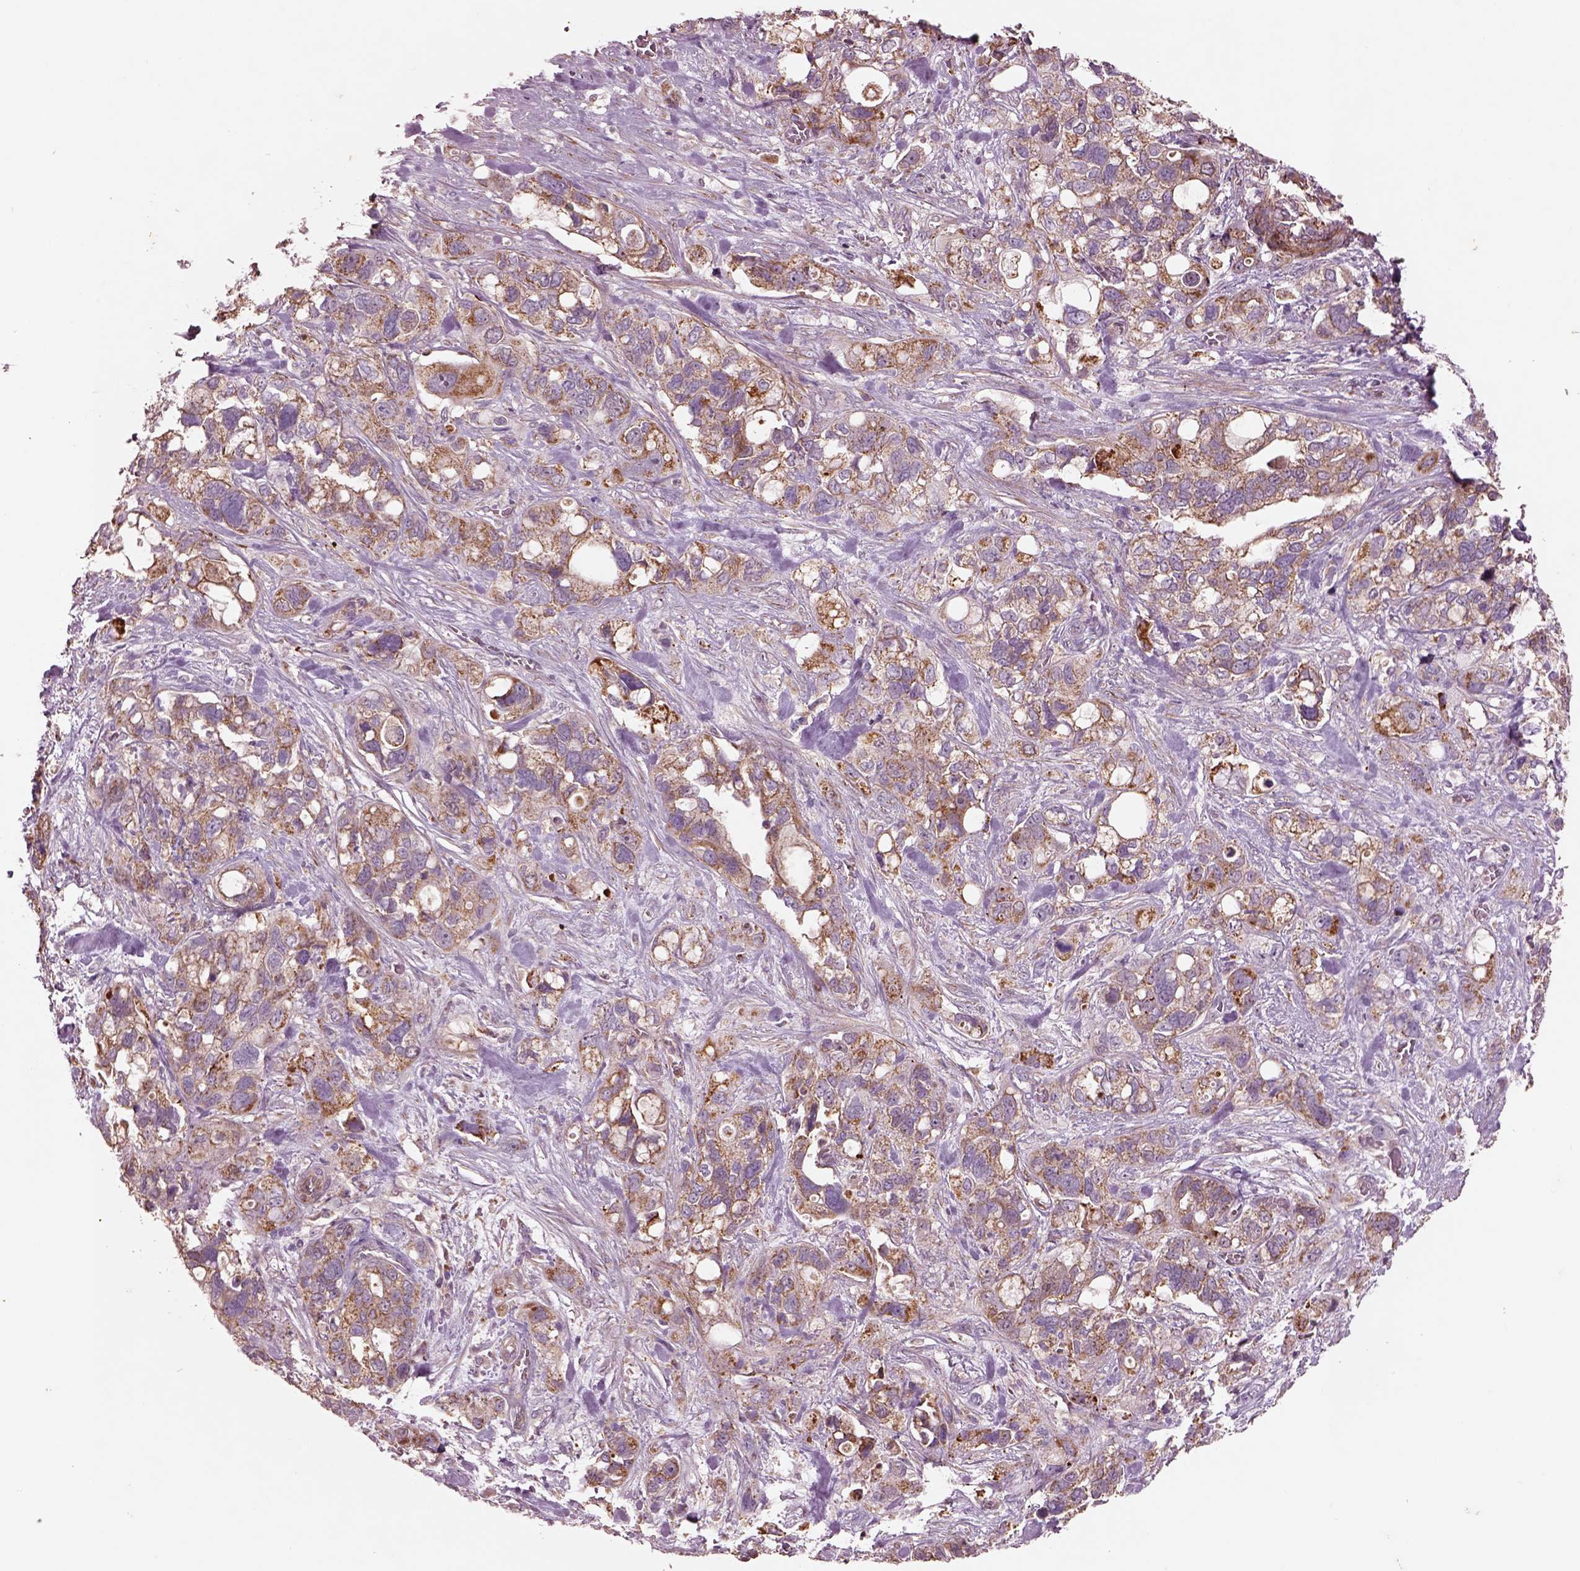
{"staining": {"intensity": "moderate", "quantity": ">75%", "location": "cytoplasmic/membranous"}, "tissue": "stomach cancer", "cell_type": "Tumor cells", "image_type": "cancer", "snomed": [{"axis": "morphology", "description": "Adenocarcinoma, NOS"}, {"axis": "topography", "description": "Stomach, upper"}], "caption": "IHC of human stomach cancer shows medium levels of moderate cytoplasmic/membranous positivity in approximately >75% of tumor cells. Nuclei are stained in blue.", "gene": "SLC25A5", "patient": {"sex": "female", "age": 81}}